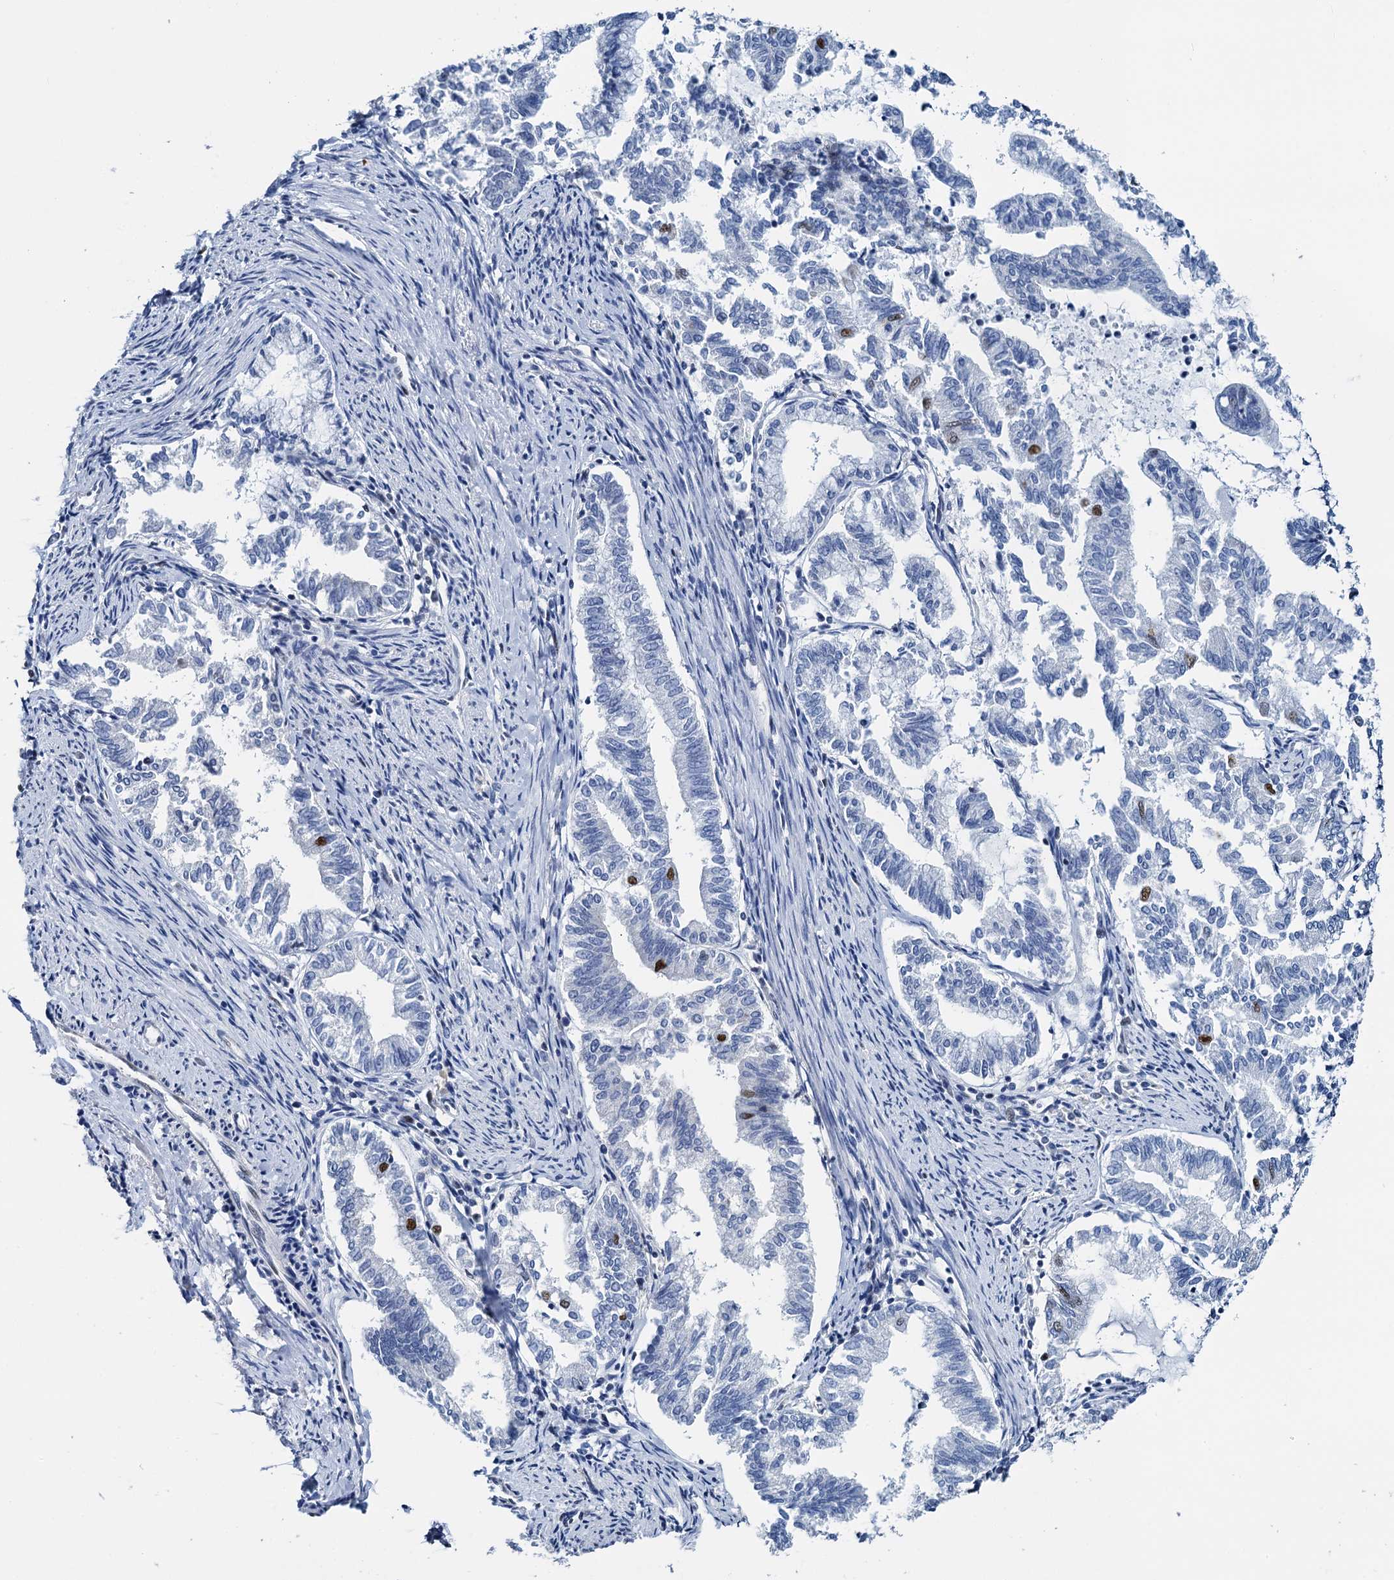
{"staining": {"intensity": "negative", "quantity": "none", "location": "none"}, "tissue": "endometrial cancer", "cell_type": "Tumor cells", "image_type": "cancer", "snomed": [{"axis": "morphology", "description": "Adenocarcinoma, NOS"}, {"axis": "topography", "description": "Endometrium"}], "caption": "Human endometrial cancer stained for a protein using immunohistochemistry (IHC) exhibits no expression in tumor cells.", "gene": "SLTM", "patient": {"sex": "female", "age": 79}}